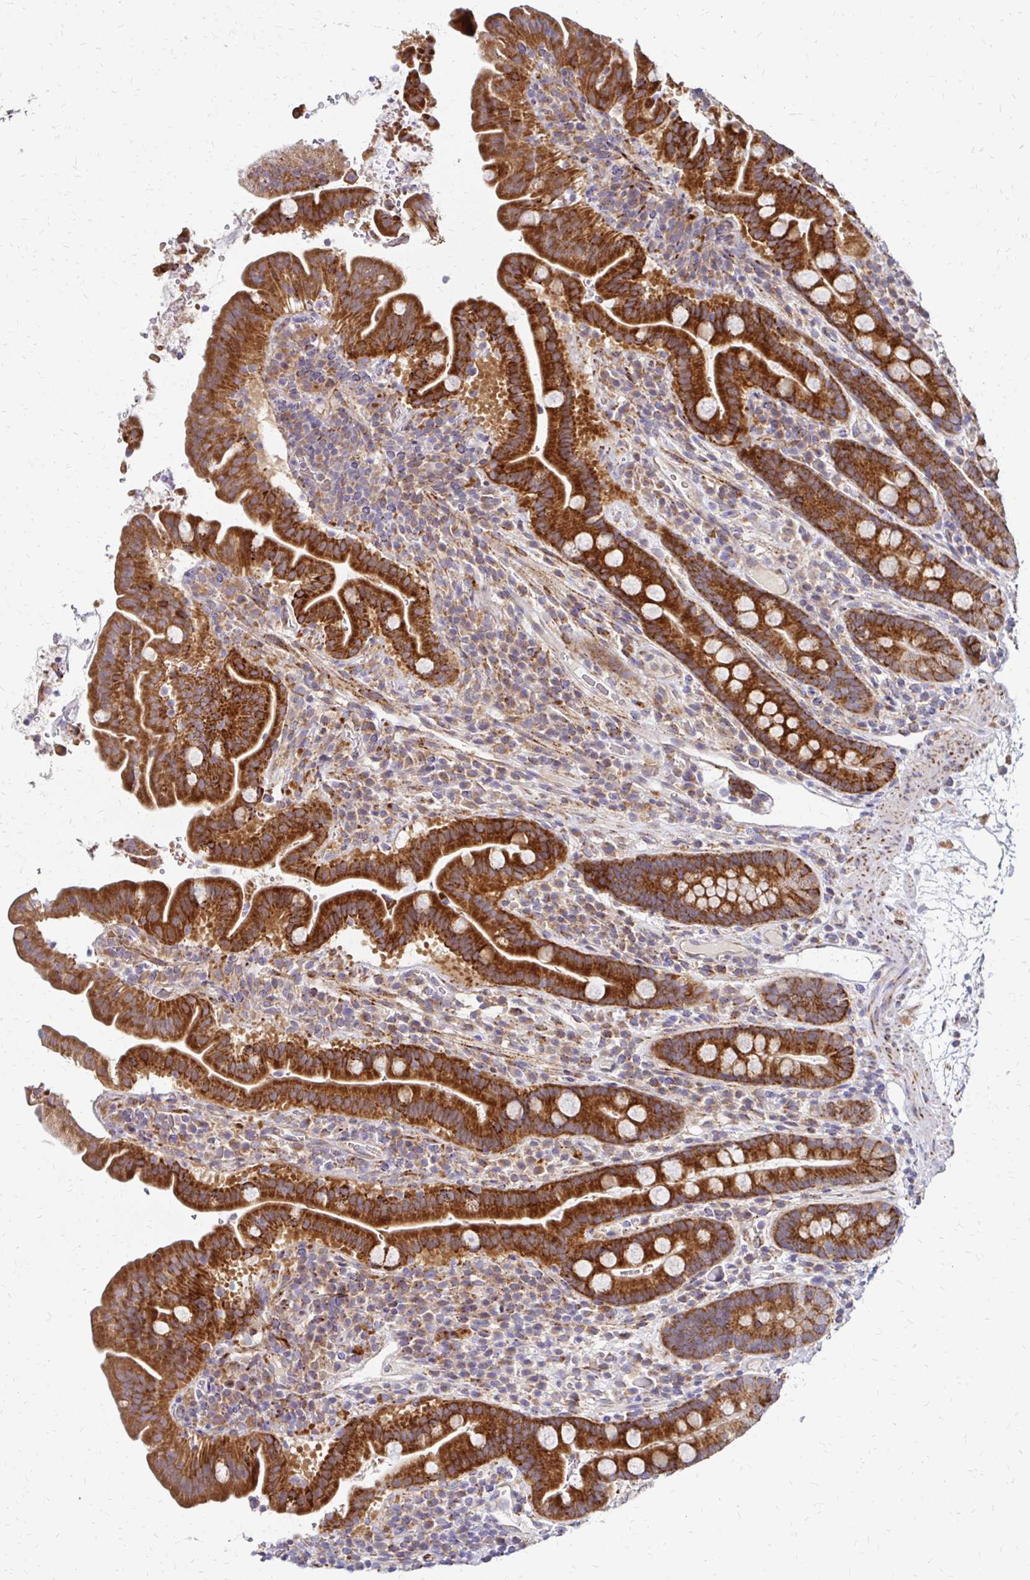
{"staining": {"intensity": "strong", "quantity": ">75%", "location": "cytoplasmic/membranous"}, "tissue": "small intestine", "cell_type": "Glandular cells", "image_type": "normal", "snomed": [{"axis": "morphology", "description": "Normal tissue, NOS"}, {"axis": "topography", "description": "Small intestine"}], "caption": "Human small intestine stained for a protein (brown) exhibits strong cytoplasmic/membranous positive positivity in about >75% of glandular cells.", "gene": "IDUA", "patient": {"sex": "male", "age": 26}}